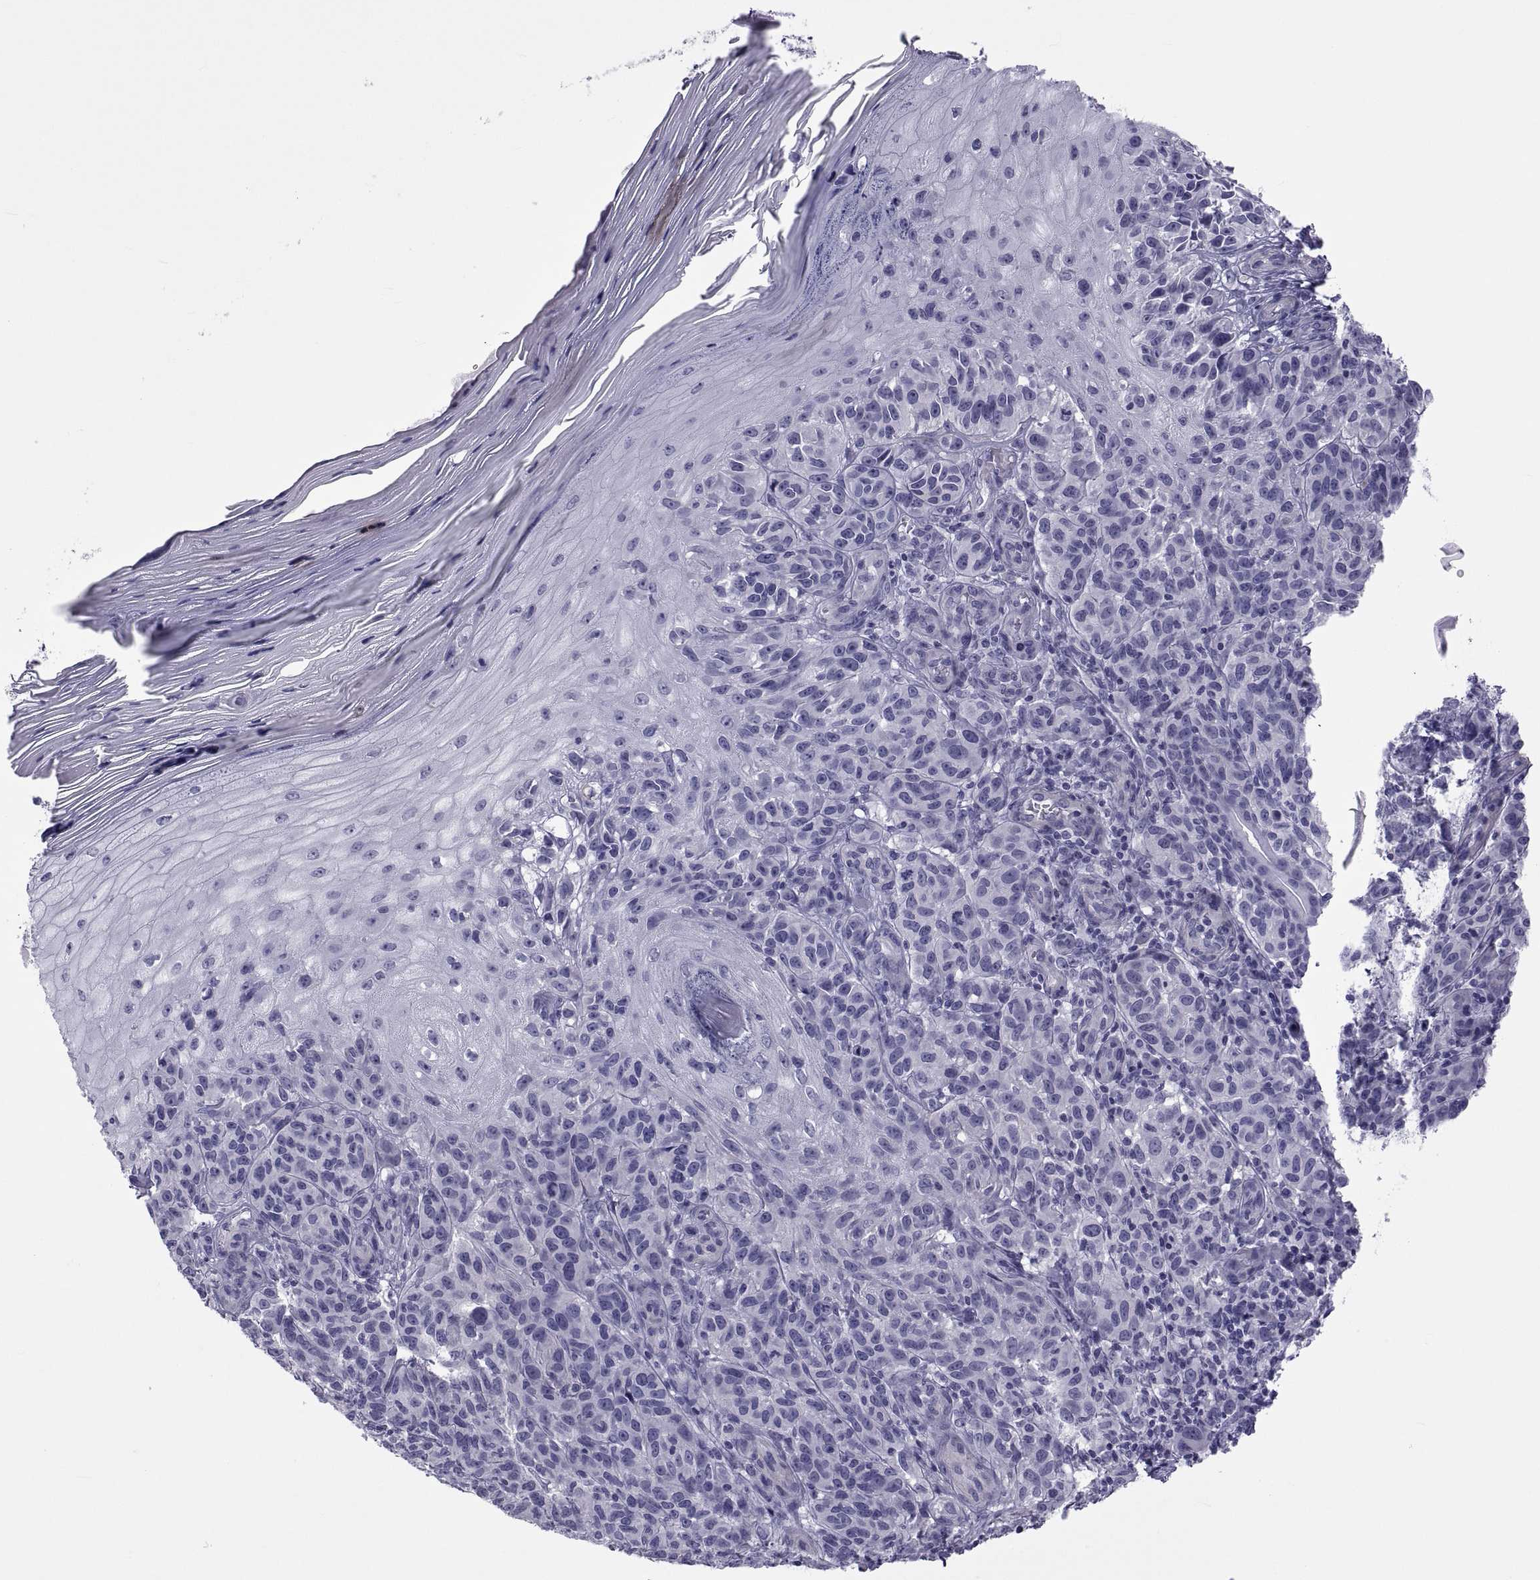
{"staining": {"intensity": "negative", "quantity": "none", "location": "none"}, "tissue": "melanoma", "cell_type": "Tumor cells", "image_type": "cancer", "snomed": [{"axis": "morphology", "description": "Malignant melanoma, NOS"}, {"axis": "topography", "description": "Skin"}], "caption": "Immunohistochemical staining of human malignant melanoma displays no significant staining in tumor cells.", "gene": "MAGEB1", "patient": {"sex": "female", "age": 53}}